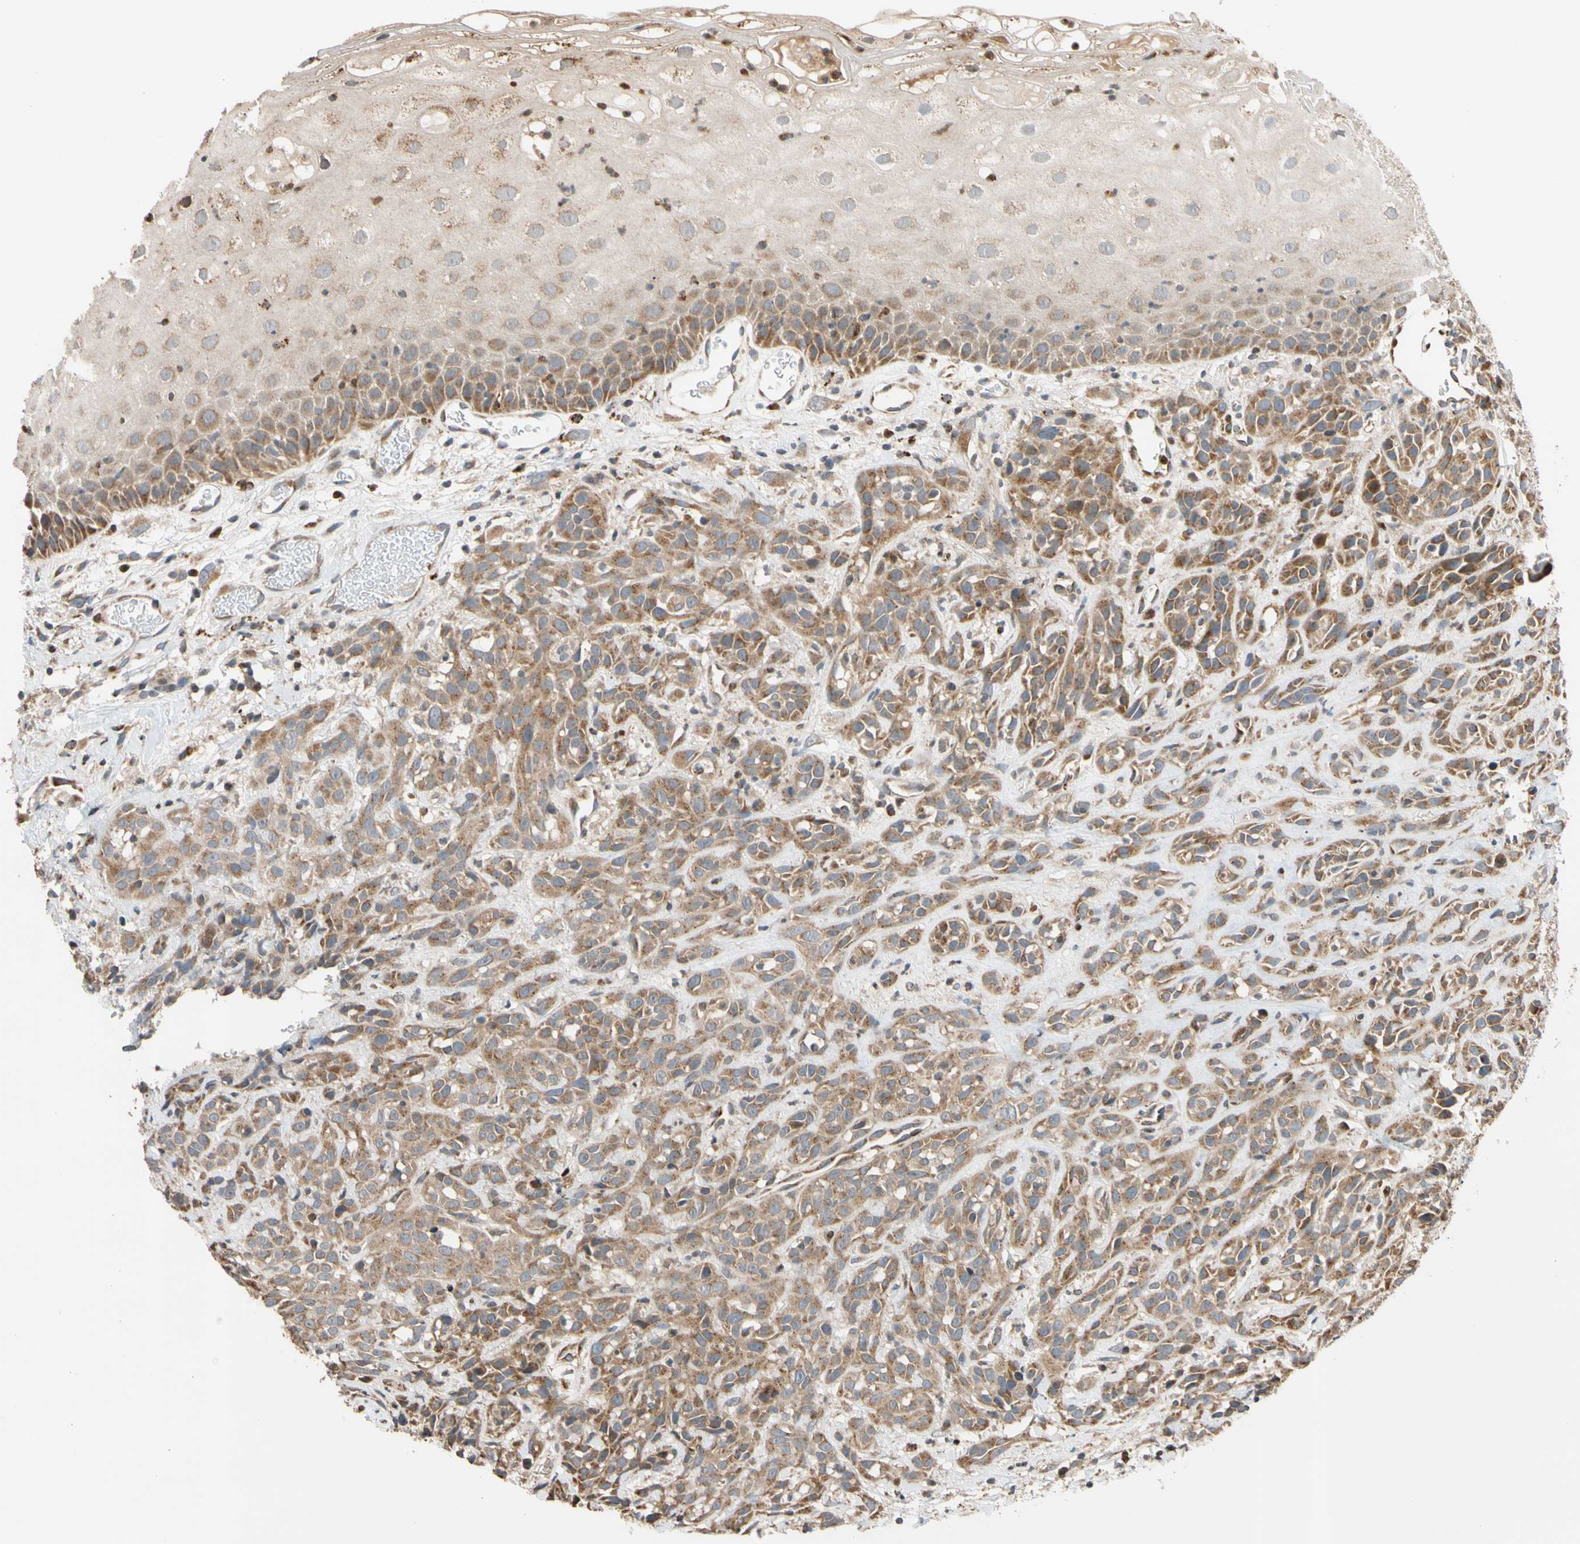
{"staining": {"intensity": "moderate", "quantity": ">75%", "location": "cytoplasmic/membranous"}, "tissue": "head and neck cancer", "cell_type": "Tumor cells", "image_type": "cancer", "snomed": [{"axis": "morphology", "description": "Normal tissue, NOS"}, {"axis": "morphology", "description": "Squamous cell carcinoma, NOS"}, {"axis": "topography", "description": "Cartilage tissue"}, {"axis": "topography", "description": "Head-Neck"}], "caption": "A high-resolution histopathology image shows immunohistochemistry (IHC) staining of head and neck cancer, which demonstrates moderate cytoplasmic/membranous expression in approximately >75% of tumor cells. (brown staining indicates protein expression, while blue staining denotes nuclei).", "gene": "IP6K2", "patient": {"sex": "male", "age": 62}}